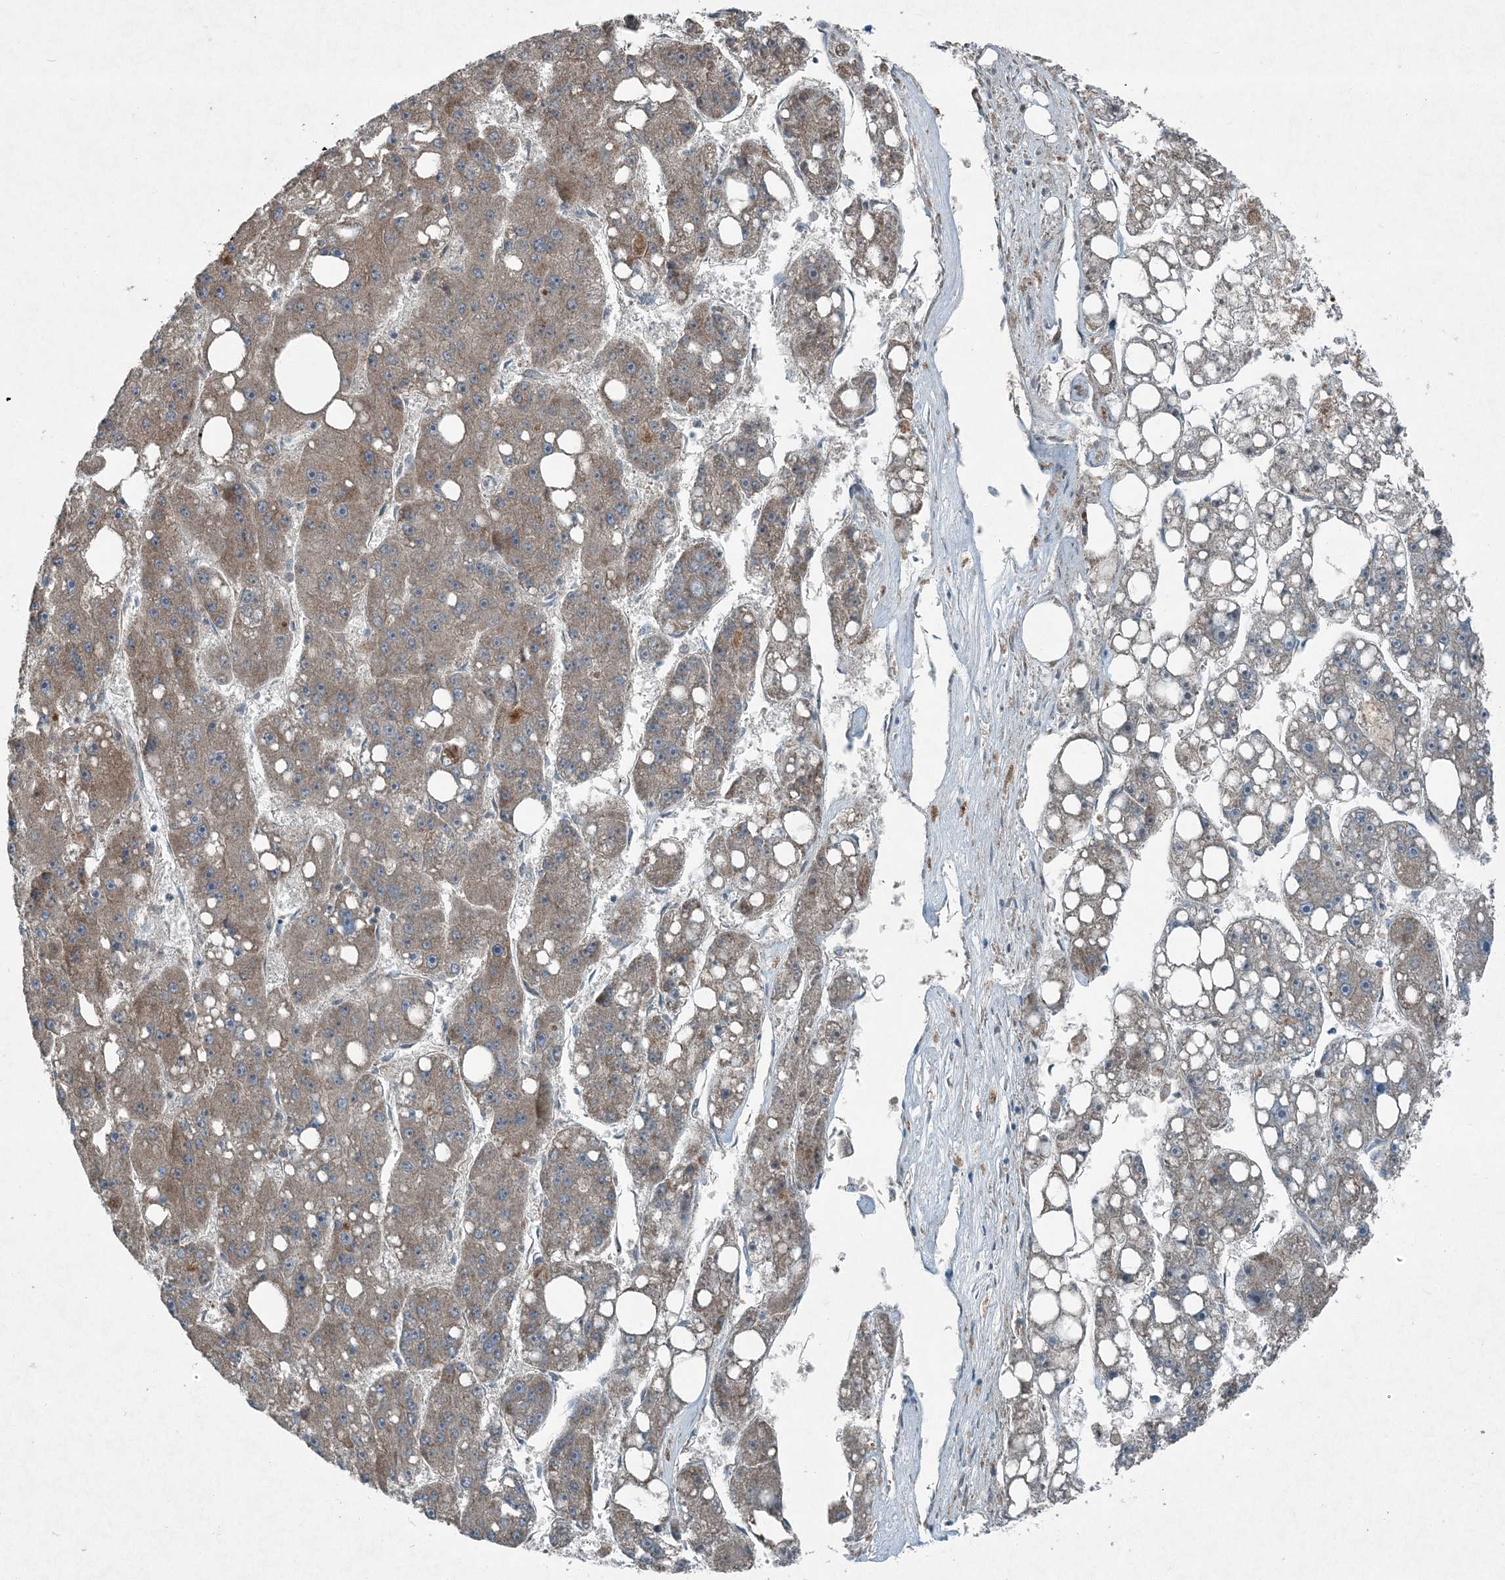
{"staining": {"intensity": "moderate", "quantity": "25%-75%", "location": "cytoplasmic/membranous"}, "tissue": "liver cancer", "cell_type": "Tumor cells", "image_type": "cancer", "snomed": [{"axis": "morphology", "description": "Carcinoma, Hepatocellular, NOS"}, {"axis": "topography", "description": "Liver"}], "caption": "About 25%-75% of tumor cells in liver hepatocellular carcinoma demonstrate moderate cytoplasmic/membranous protein staining as visualized by brown immunohistochemical staining.", "gene": "APOM", "patient": {"sex": "female", "age": 61}}